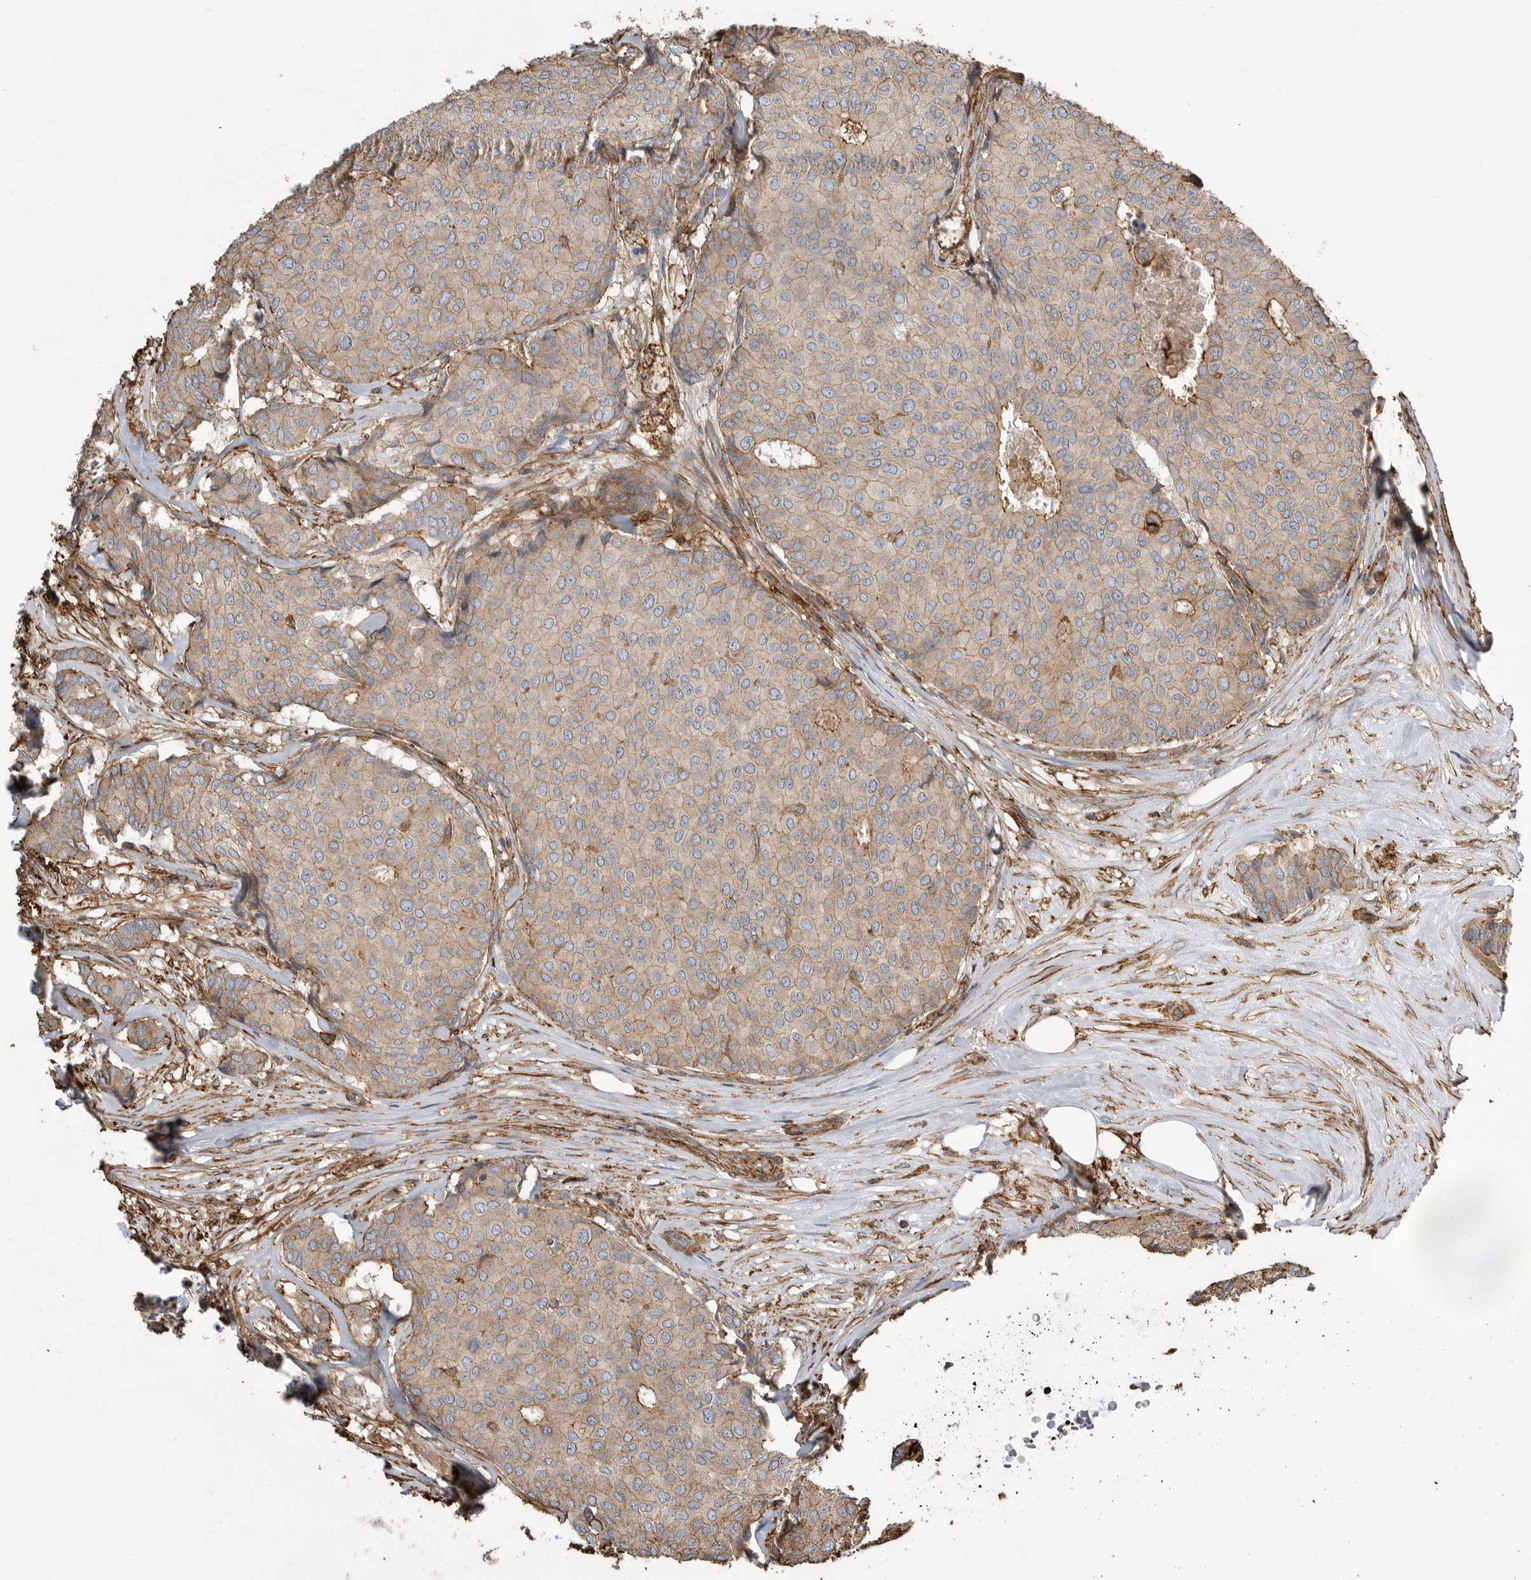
{"staining": {"intensity": "weak", "quantity": ">75%", "location": "cytoplasmic/membranous"}, "tissue": "breast cancer", "cell_type": "Tumor cells", "image_type": "cancer", "snomed": [{"axis": "morphology", "description": "Duct carcinoma"}, {"axis": "topography", "description": "Breast"}], "caption": "A low amount of weak cytoplasmic/membranous staining is appreciated in approximately >75% of tumor cells in breast cancer (intraductal carcinoma) tissue.", "gene": "GPER1", "patient": {"sex": "female", "age": 75}}